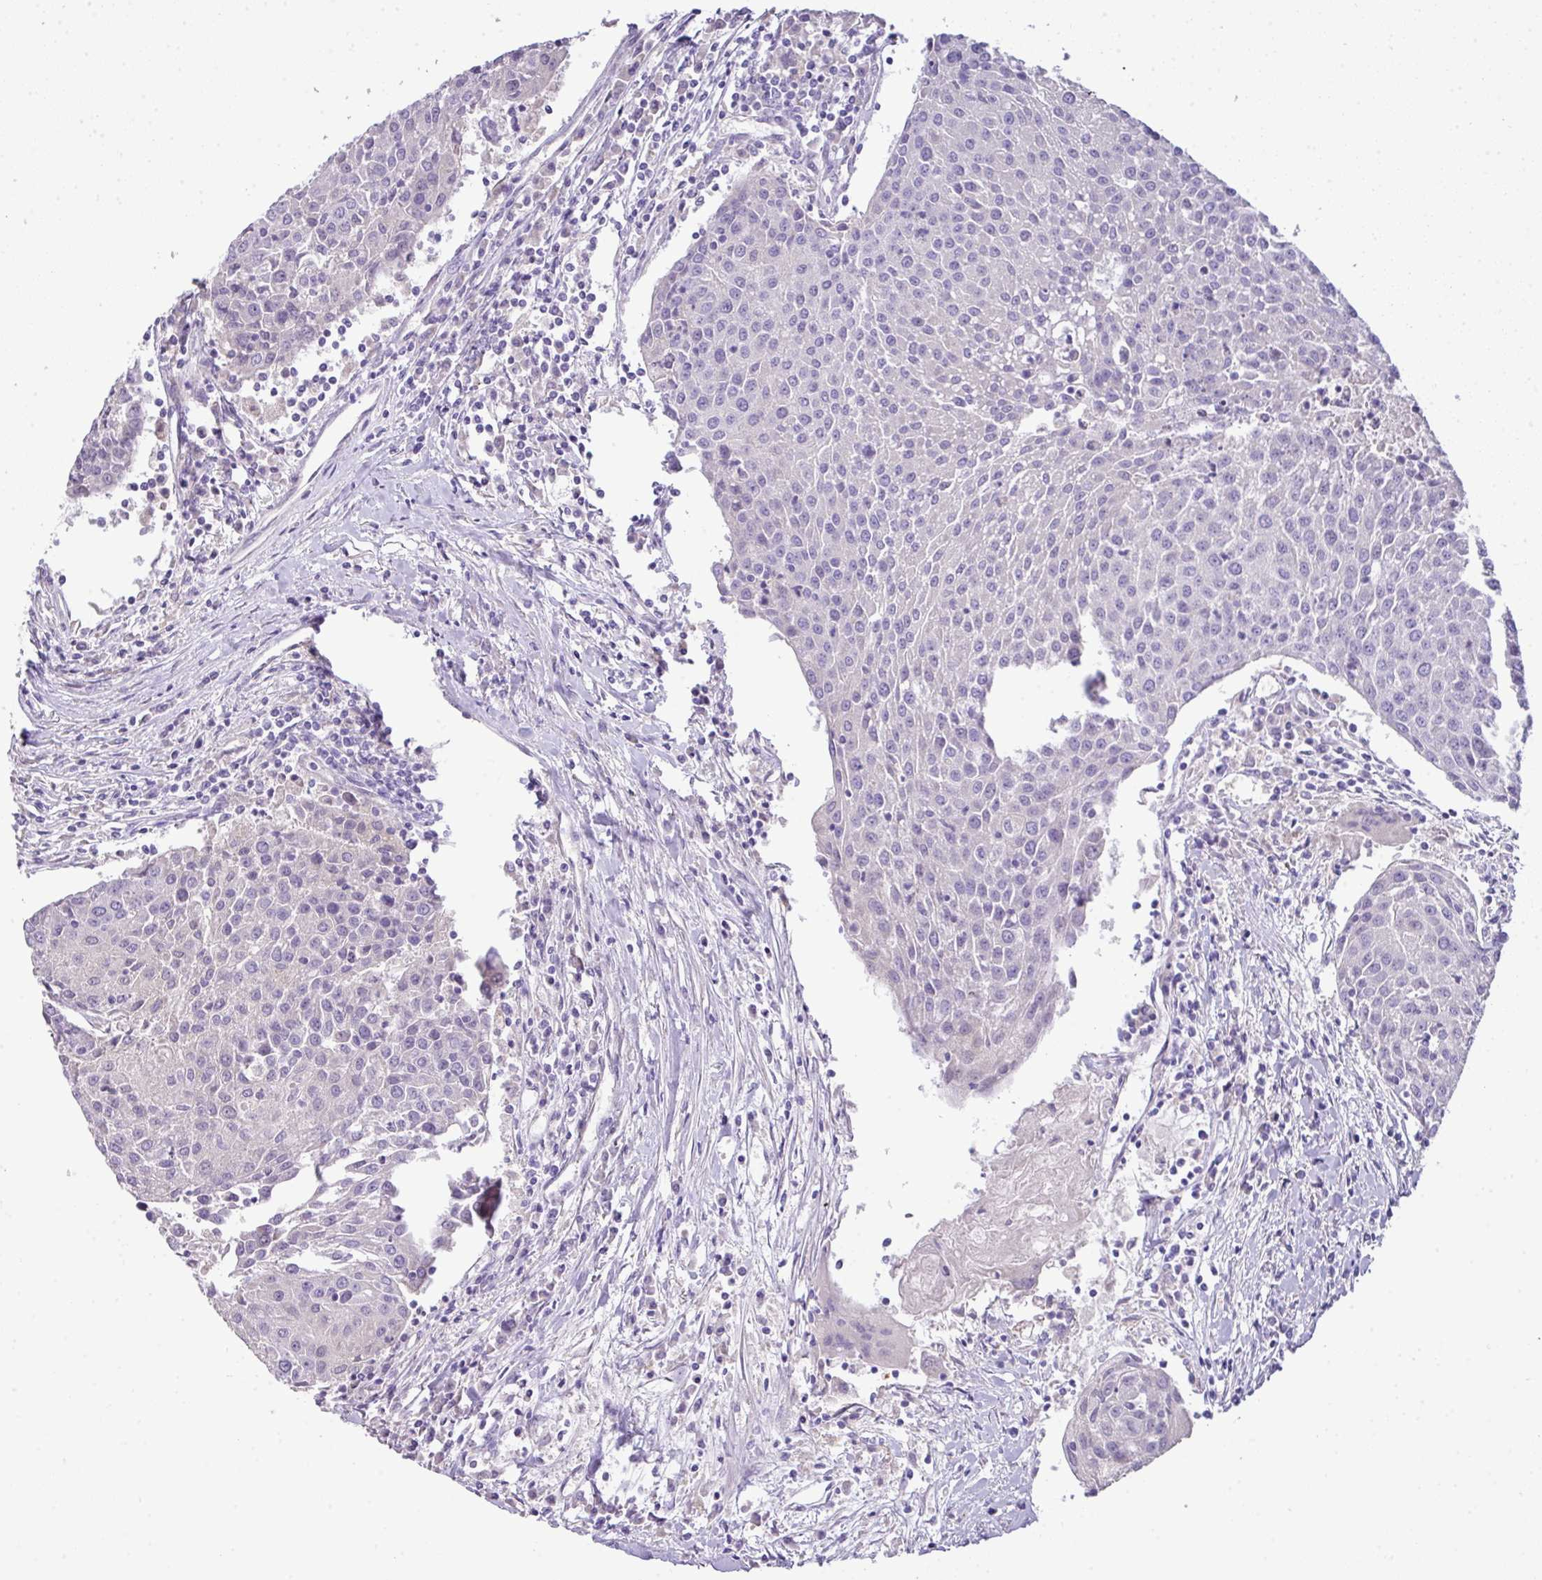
{"staining": {"intensity": "negative", "quantity": "none", "location": "none"}, "tissue": "urothelial cancer", "cell_type": "Tumor cells", "image_type": "cancer", "snomed": [{"axis": "morphology", "description": "Urothelial carcinoma, High grade"}, {"axis": "topography", "description": "Urinary bladder"}], "caption": "Immunohistochemical staining of human high-grade urothelial carcinoma displays no significant positivity in tumor cells.", "gene": "PIK3R5", "patient": {"sex": "female", "age": 85}}